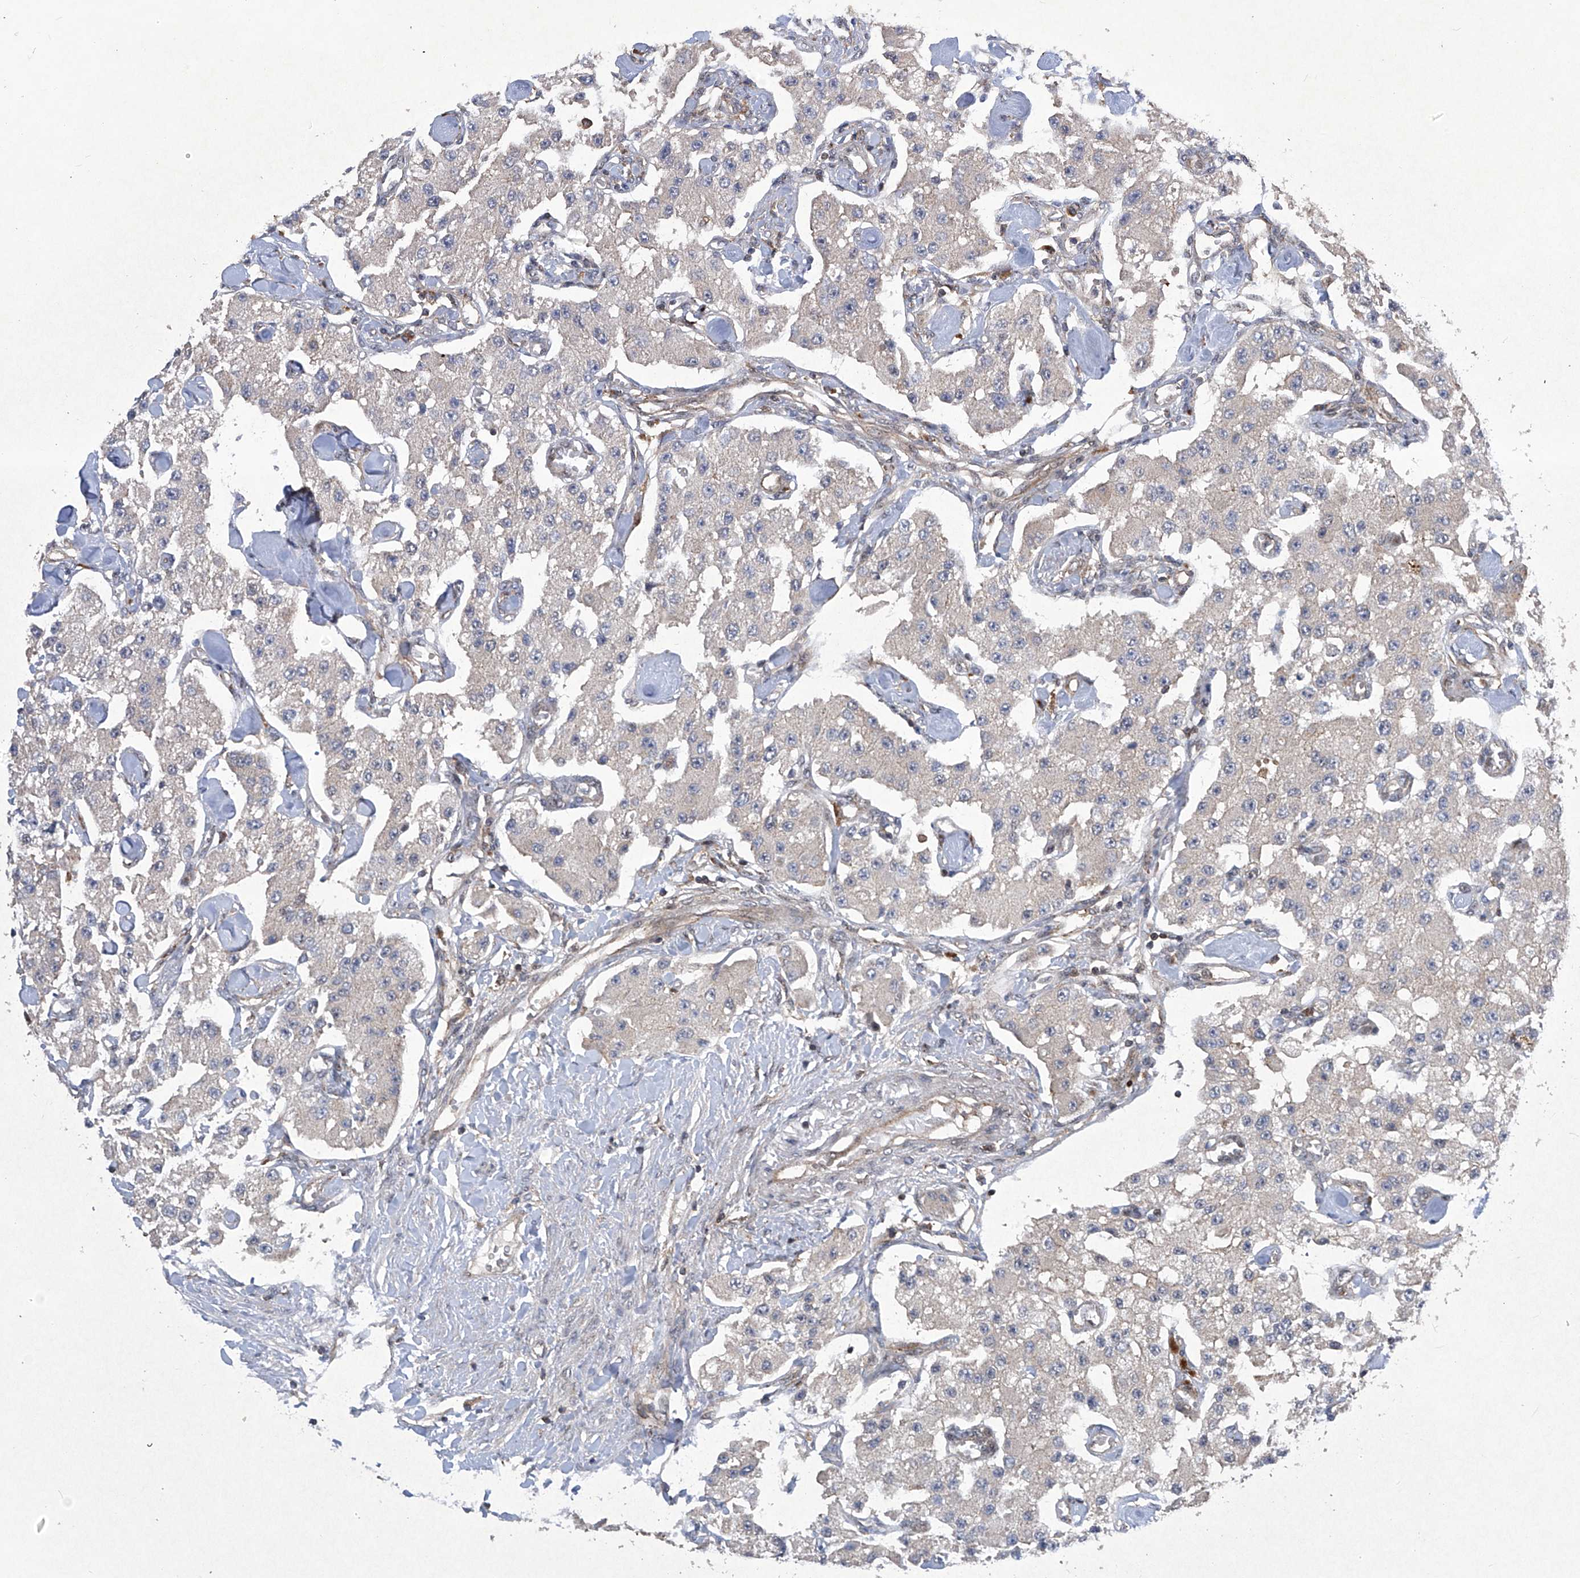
{"staining": {"intensity": "negative", "quantity": "none", "location": "none"}, "tissue": "carcinoid", "cell_type": "Tumor cells", "image_type": "cancer", "snomed": [{"axis": "morphology", "description": "Carcinoid, malignant, NOS"}, {"axis": "topography", "description": "Pancreas"}], "caption": "Immunohistochemistry histopathology image of neoplastic tissue: human carcinoid stained with DAB (3,3'-diaminobenzidine) exhibits no significant protein expression in tumor cells.", "gene": "CISH", "patient": {"sex": "male", "age": 41}}